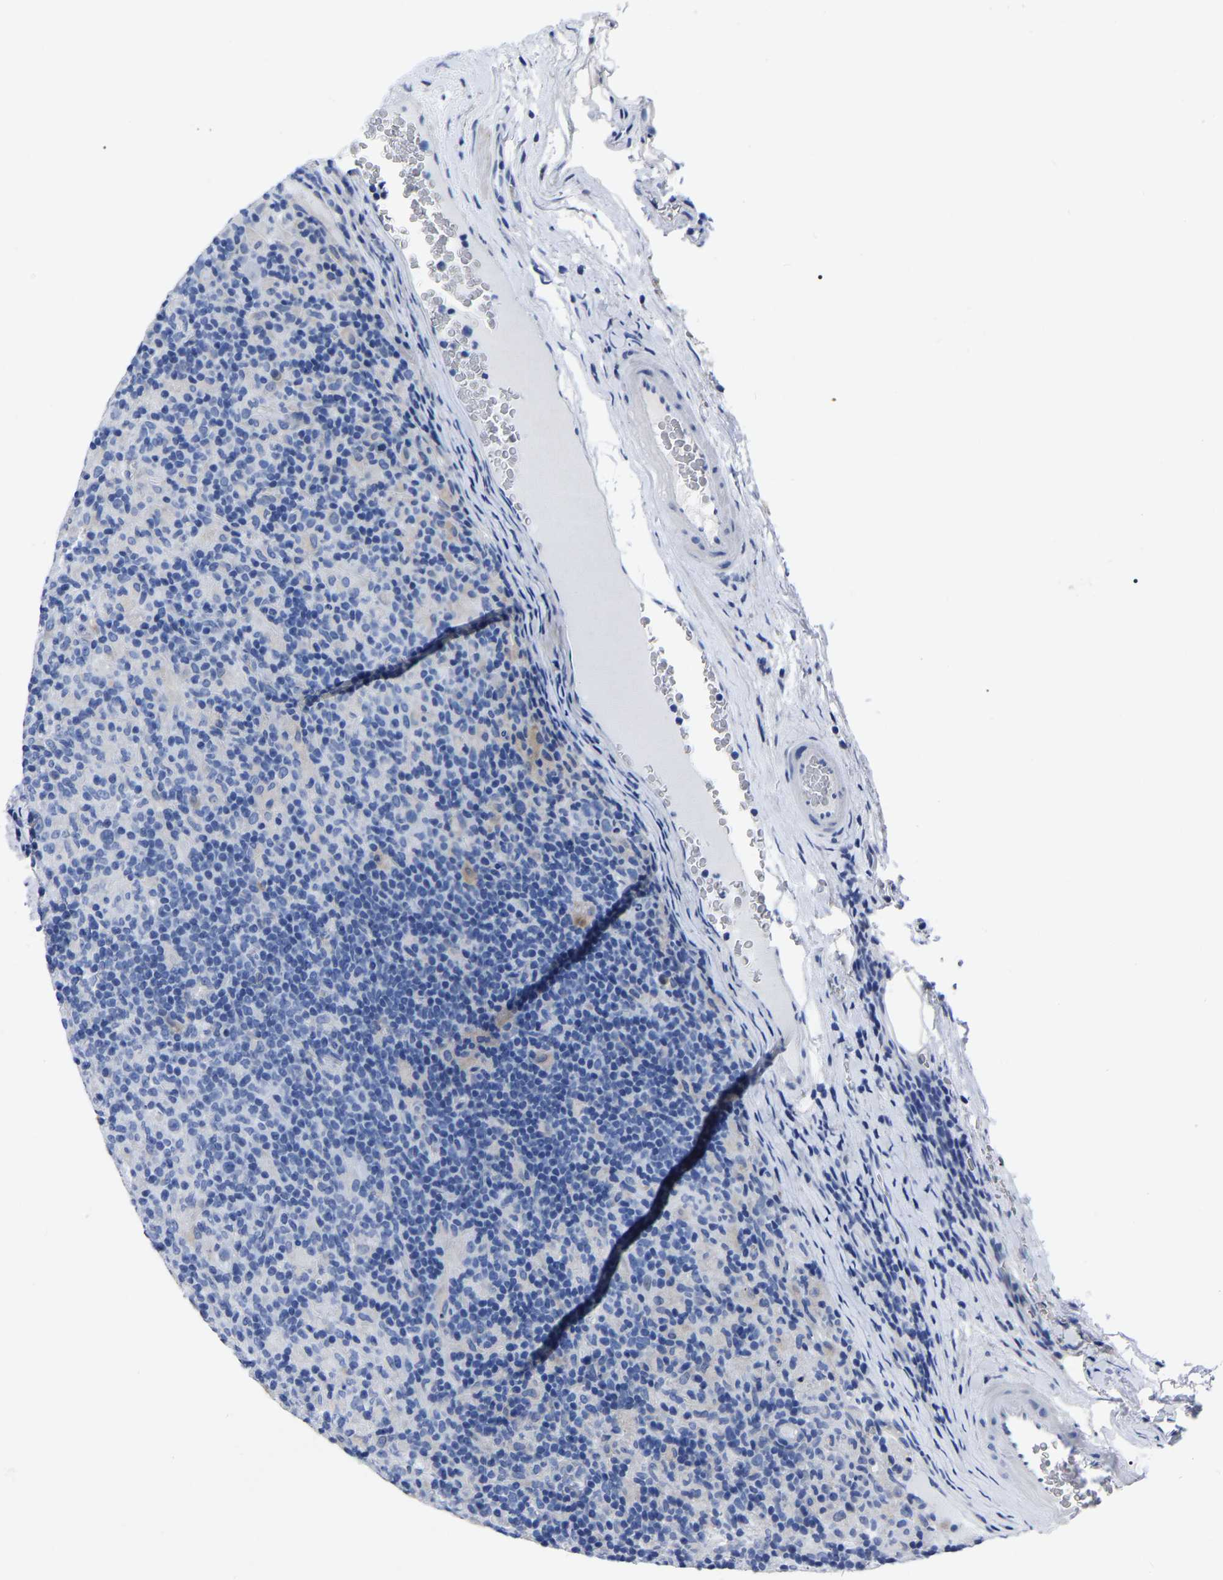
{"staining": {"intensity": "negative", "quantity": "none", "location": "none"}, "tissue": "lymphoma", "cell_type": "Tumor cells", "image_type": "cancer", "snomed": [{"axis": "morphology", "description": "Hodgkin's disease, NOS"}, {"axis": "topography", "description": "Lymph node"}], "caption": "This is an immunohistochemistry (IHC) photomicrograph of human lymphoma. There is no expression in tumor cells.", "gene": "MOV10L1", "patient": {"sex": "male", "age": 70}}